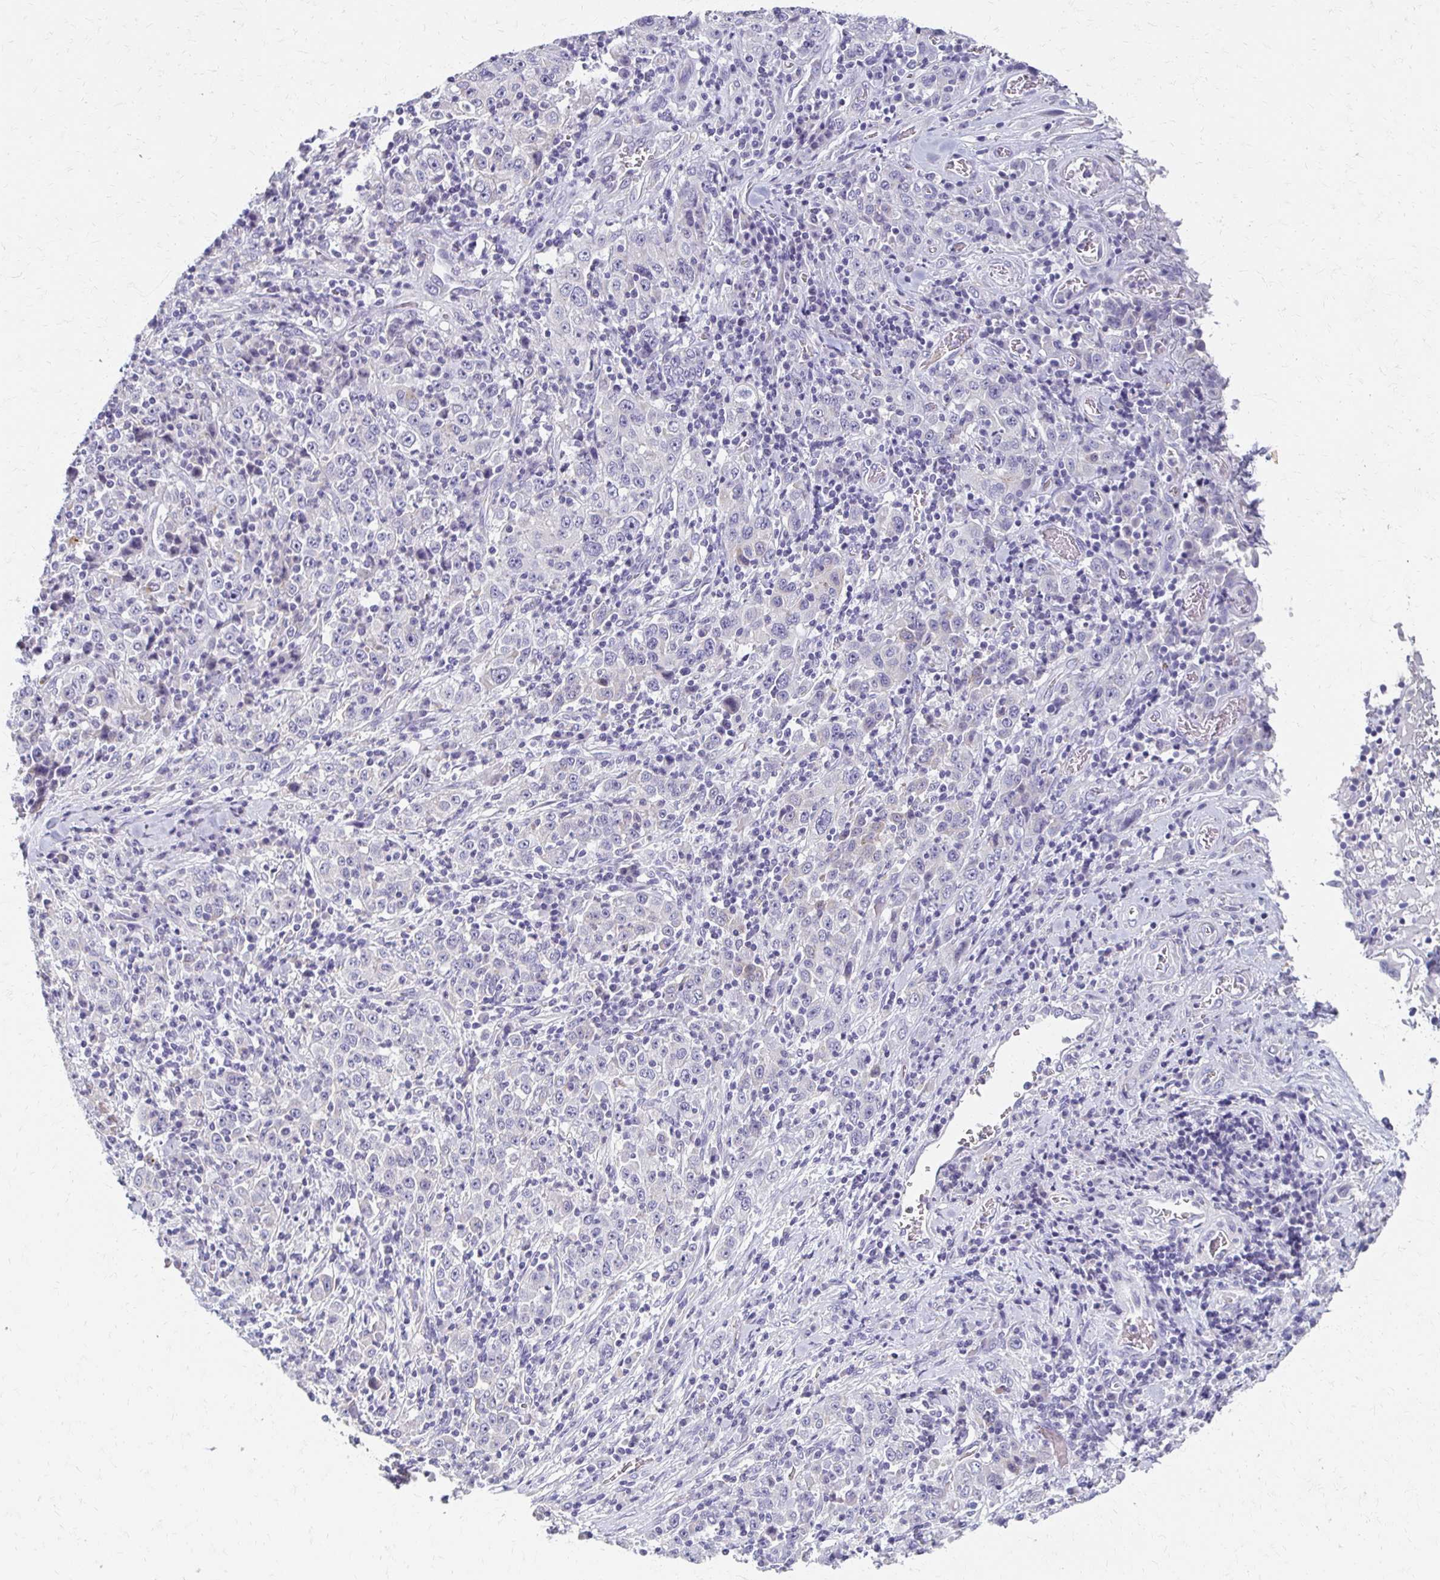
{"staining": {"intensity": "negative", "quantity": "none", "location": "none"}, "tissue": "stomach cancer", "cell_type": "Tumor cells", "image_type": "cancer", "snomed": [{"axis": "morphology", "description": "Normal tissue, NOS"}, {"axis": "morphology", "description": "Adenocarcinoma, NOS"}, {"axis": "topography", "description": "Stomach, upper"}, {"axis": "topography", "description": "Stomach"}], "caption": "Protein analysis of stomach cancer demonstrates no significant staining in tumor cells.", "gene": "BBS12", "patient": {"sex": "male", "age": 59}}